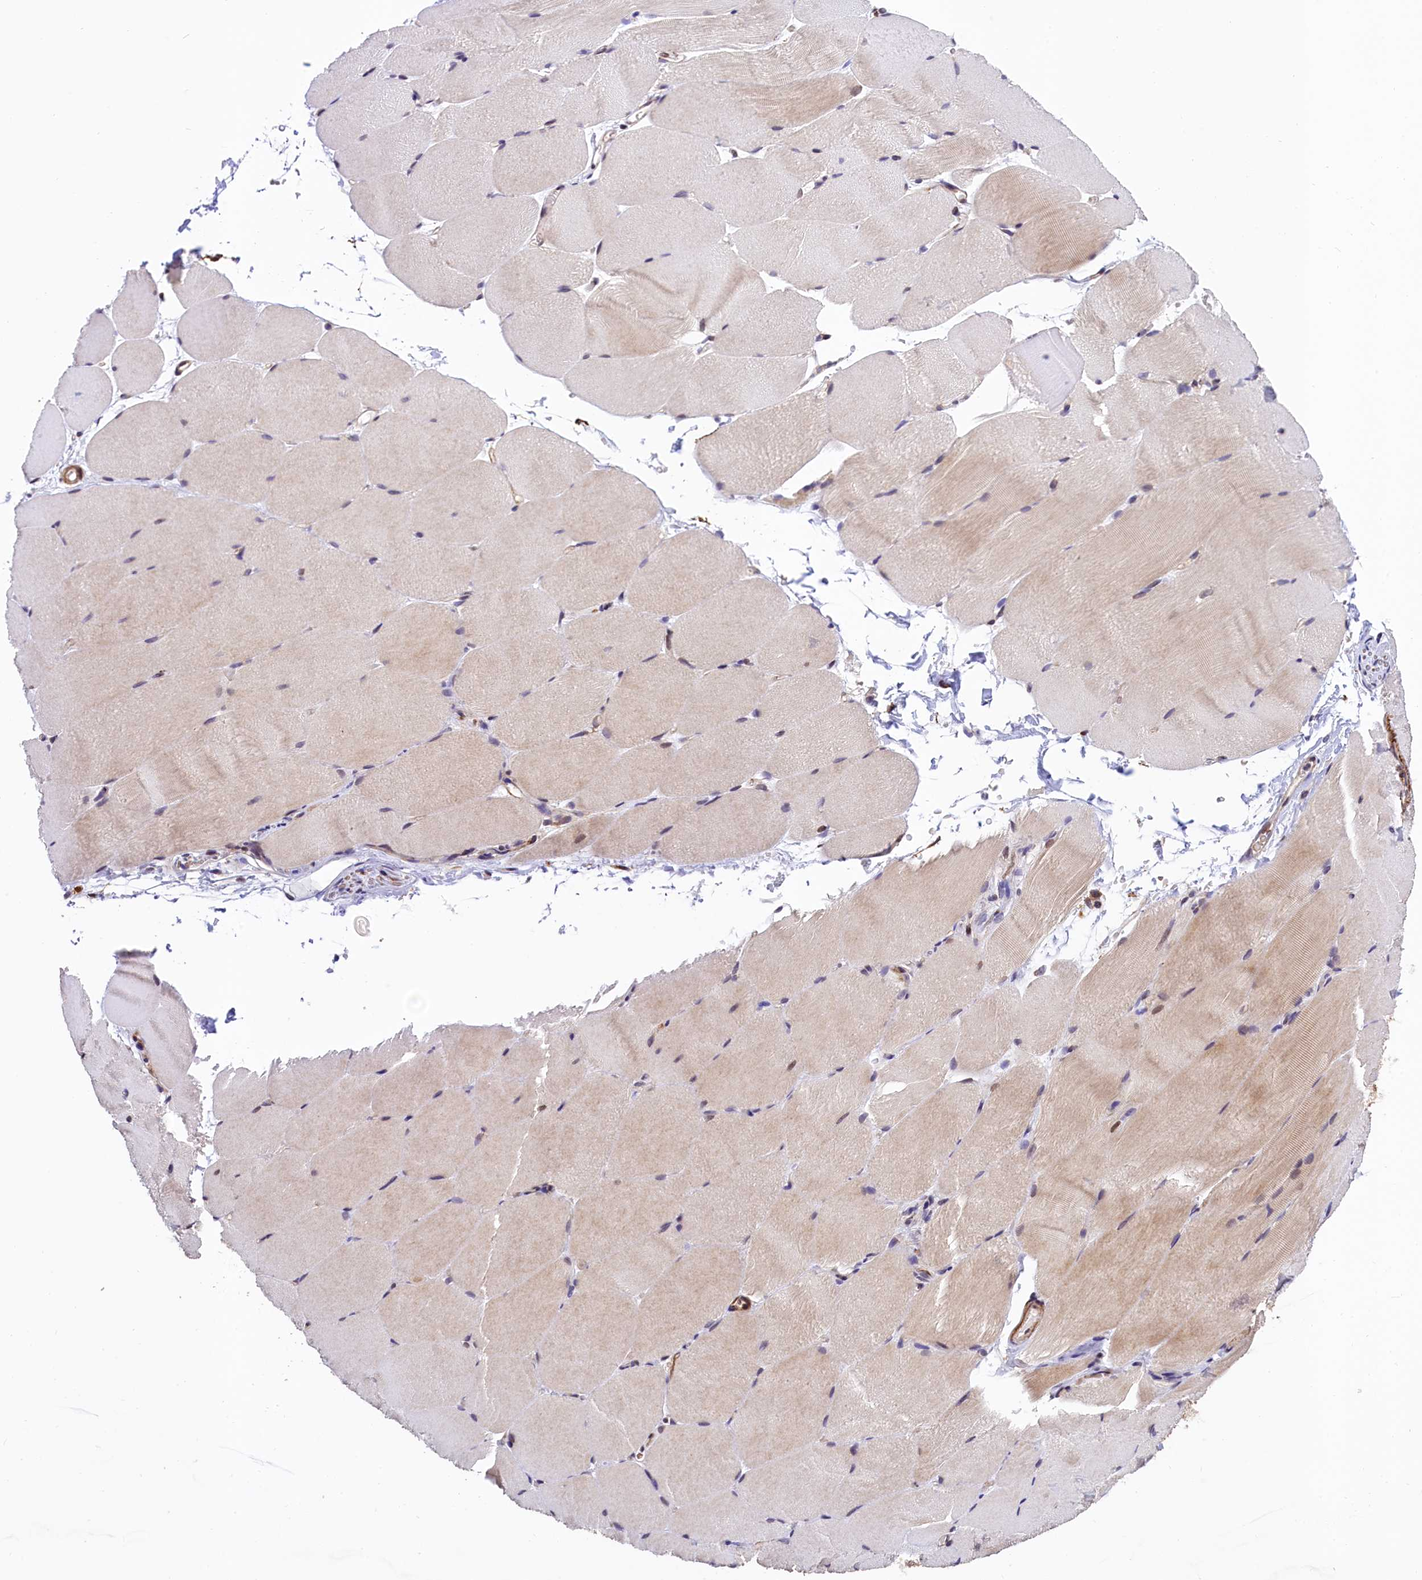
{"staining": {"intensity": "weak", "quantity": "<25%", "location": "nuclear"}, "tissue": "skeletal muscle", "cell_type": "Myocytes", "image_type": "normal", "snomed": [{"axis": "morphology", "description": "Normal tissue, NOS"}, {"axis": "topography", "description": "Skeletal muscle"}, {"axis": "topography", "description": "Parathyroid gland"}], "caption": "DAB immunohistochemical staining of unremarkable human skeletal muscle reveals no significant staining in myocytes. Nuclei are stained in blue.", "gene": "ZNF2", "patient": {"sex": "female", "age": 37}}